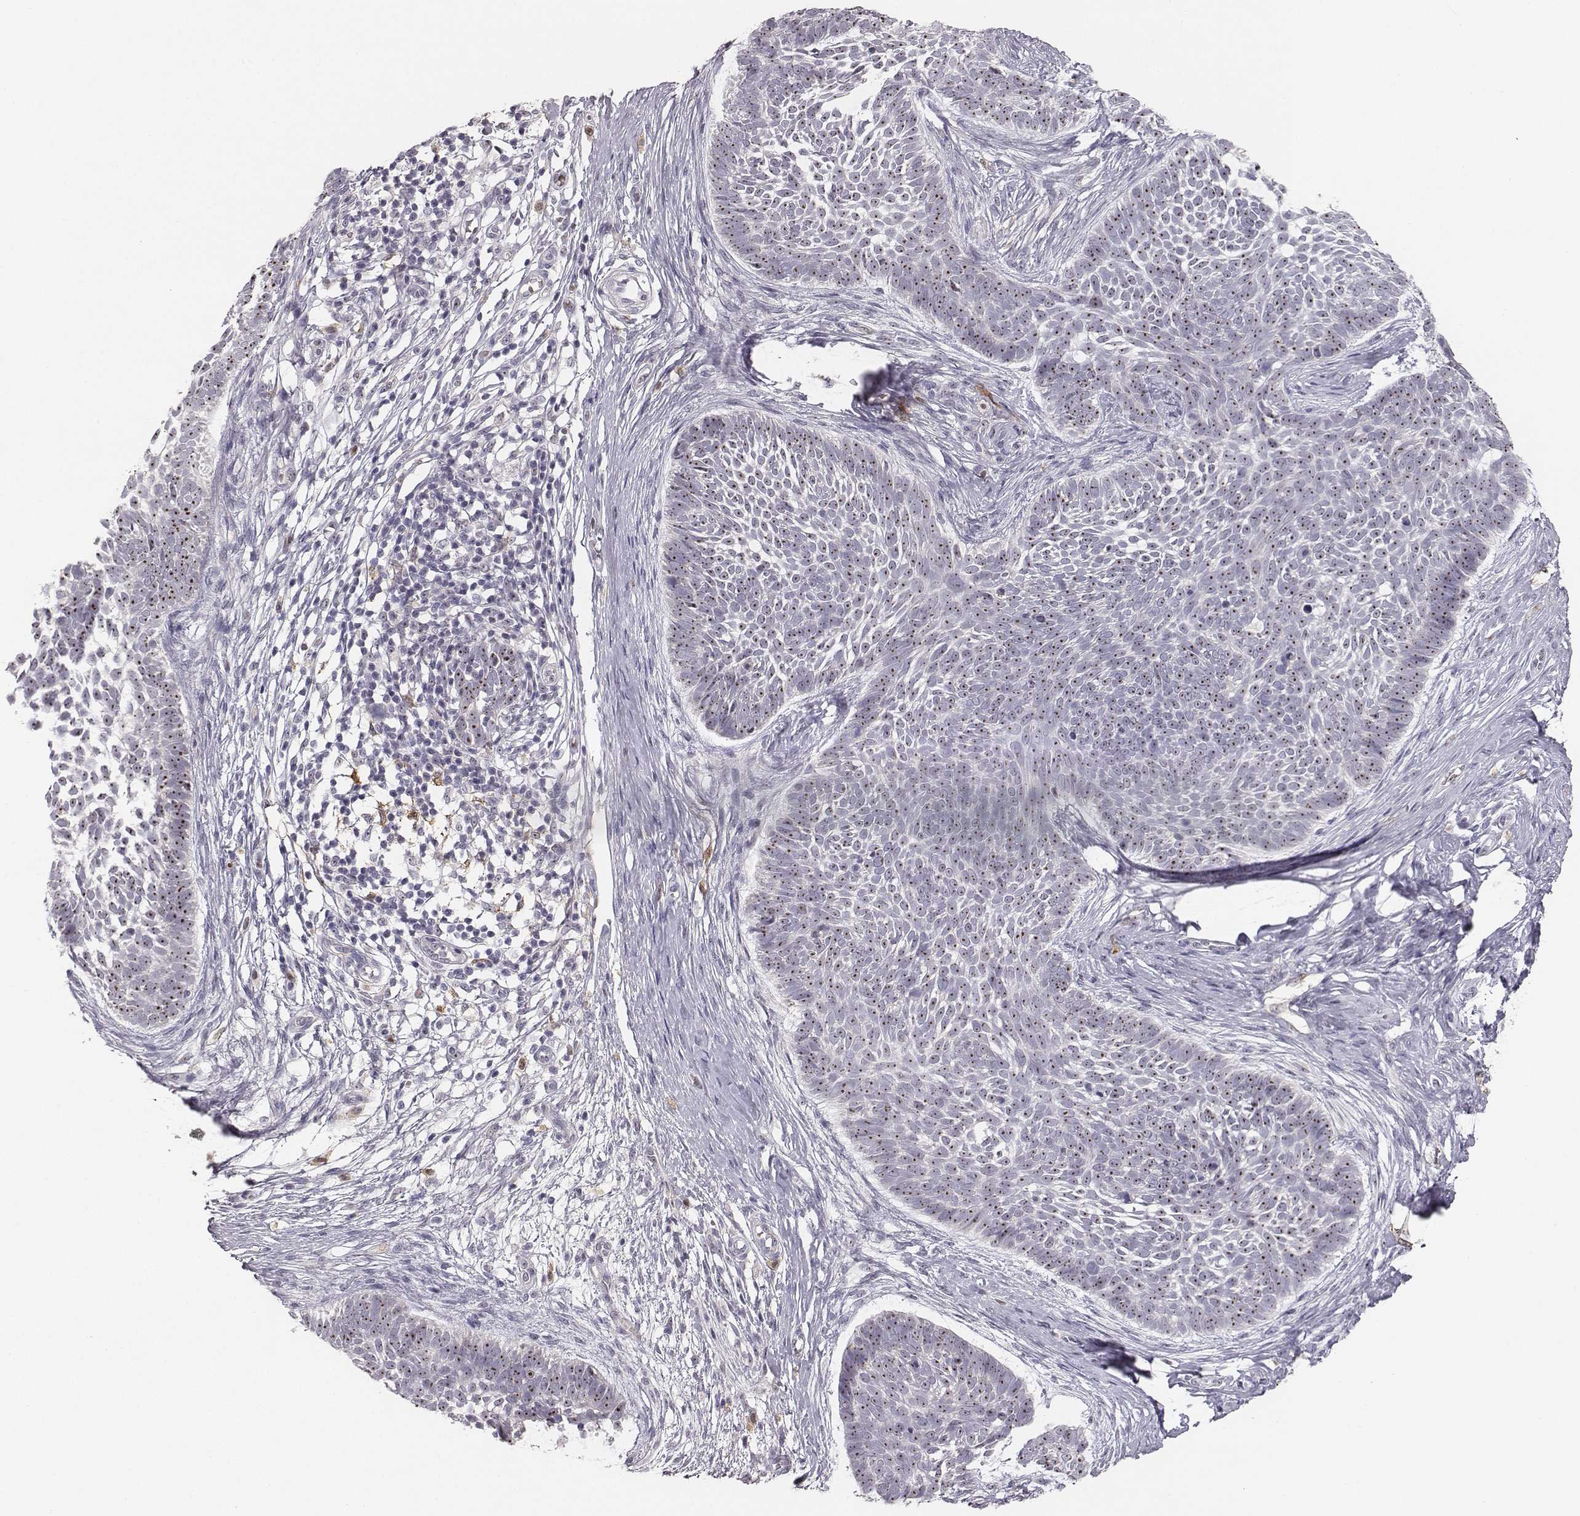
{"staining": {"intensity": "strong", "quantity": ">75%", "location": "nuclear"}, "tissue": "skin cancer", "cell_type": "Tumor cells", "image_type": "cancer", "snomed": [{"axis": "morphology", "description": "Basal cell carcinoma"}, {"axis": "topography", "description": "Skin"}], "caption": "A high-resolution photomicrograph shows IHC staining of basal cell carcinoma (skin), which demonstrates strong nuclear positivity in about >75% of tumor cells.", "gene": "NIFK", "patient": {"sex": "male", "age": 85}}